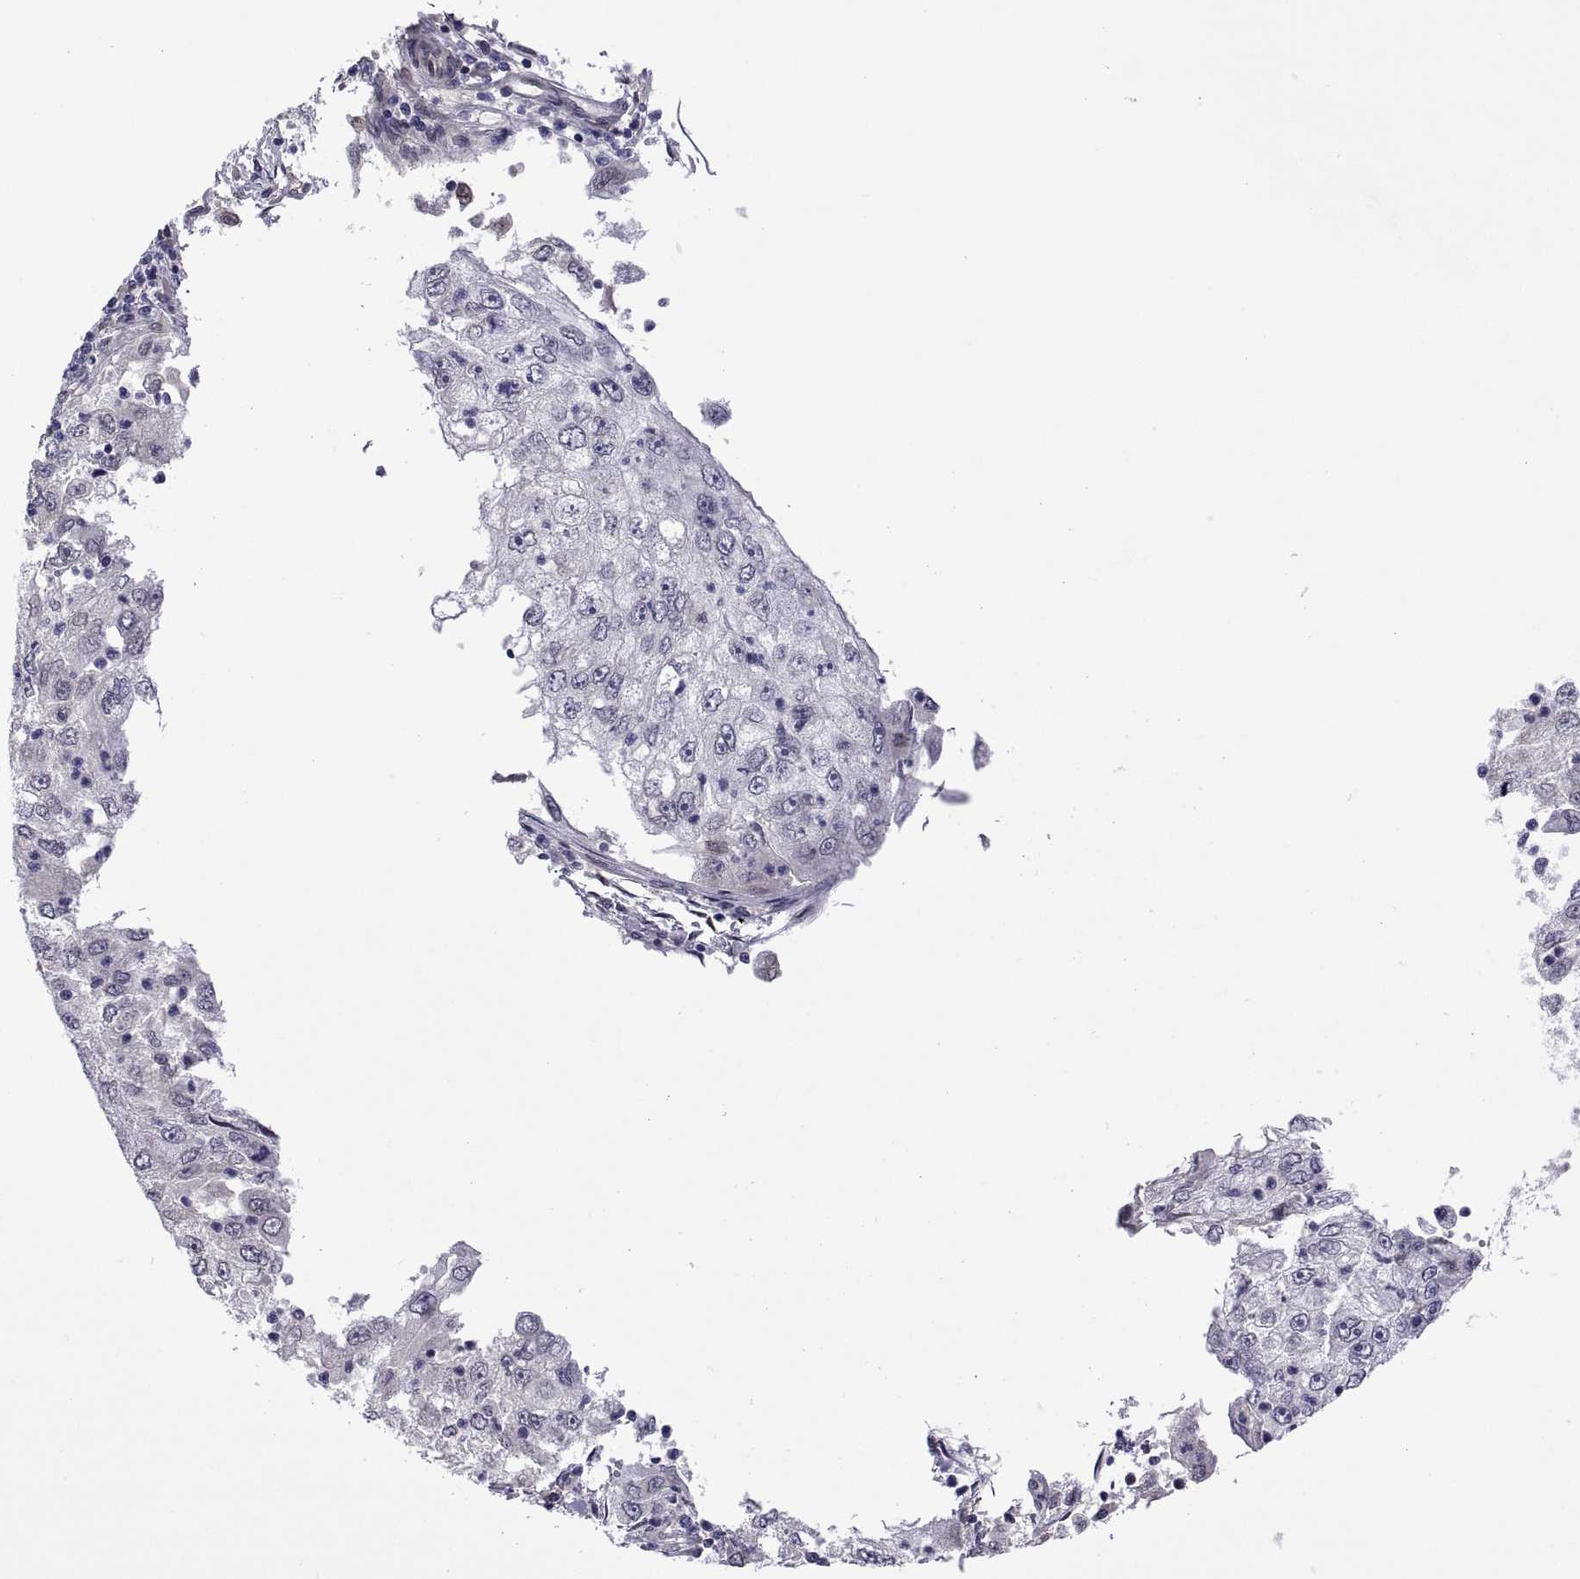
{"staining": {"intensity": "negative", "quantity": "none", "location": "none"}, "tissue": "cervical cancer", "cell_type": "Tumor cells", "image_type": "cancer", "snomed": [{"axis": "morphology", "description": "Squamous cell carcinoma, NOS"}, {"axis": "topography", "description": "Cervix"}], "caption": "An immunohistochemistry (IHC) image of cervical cancer is shown. There is no staining in tumor cells of cervical cancer.", "gene": "NR4A1", "patient": {"sex": "female", "age": 36}}